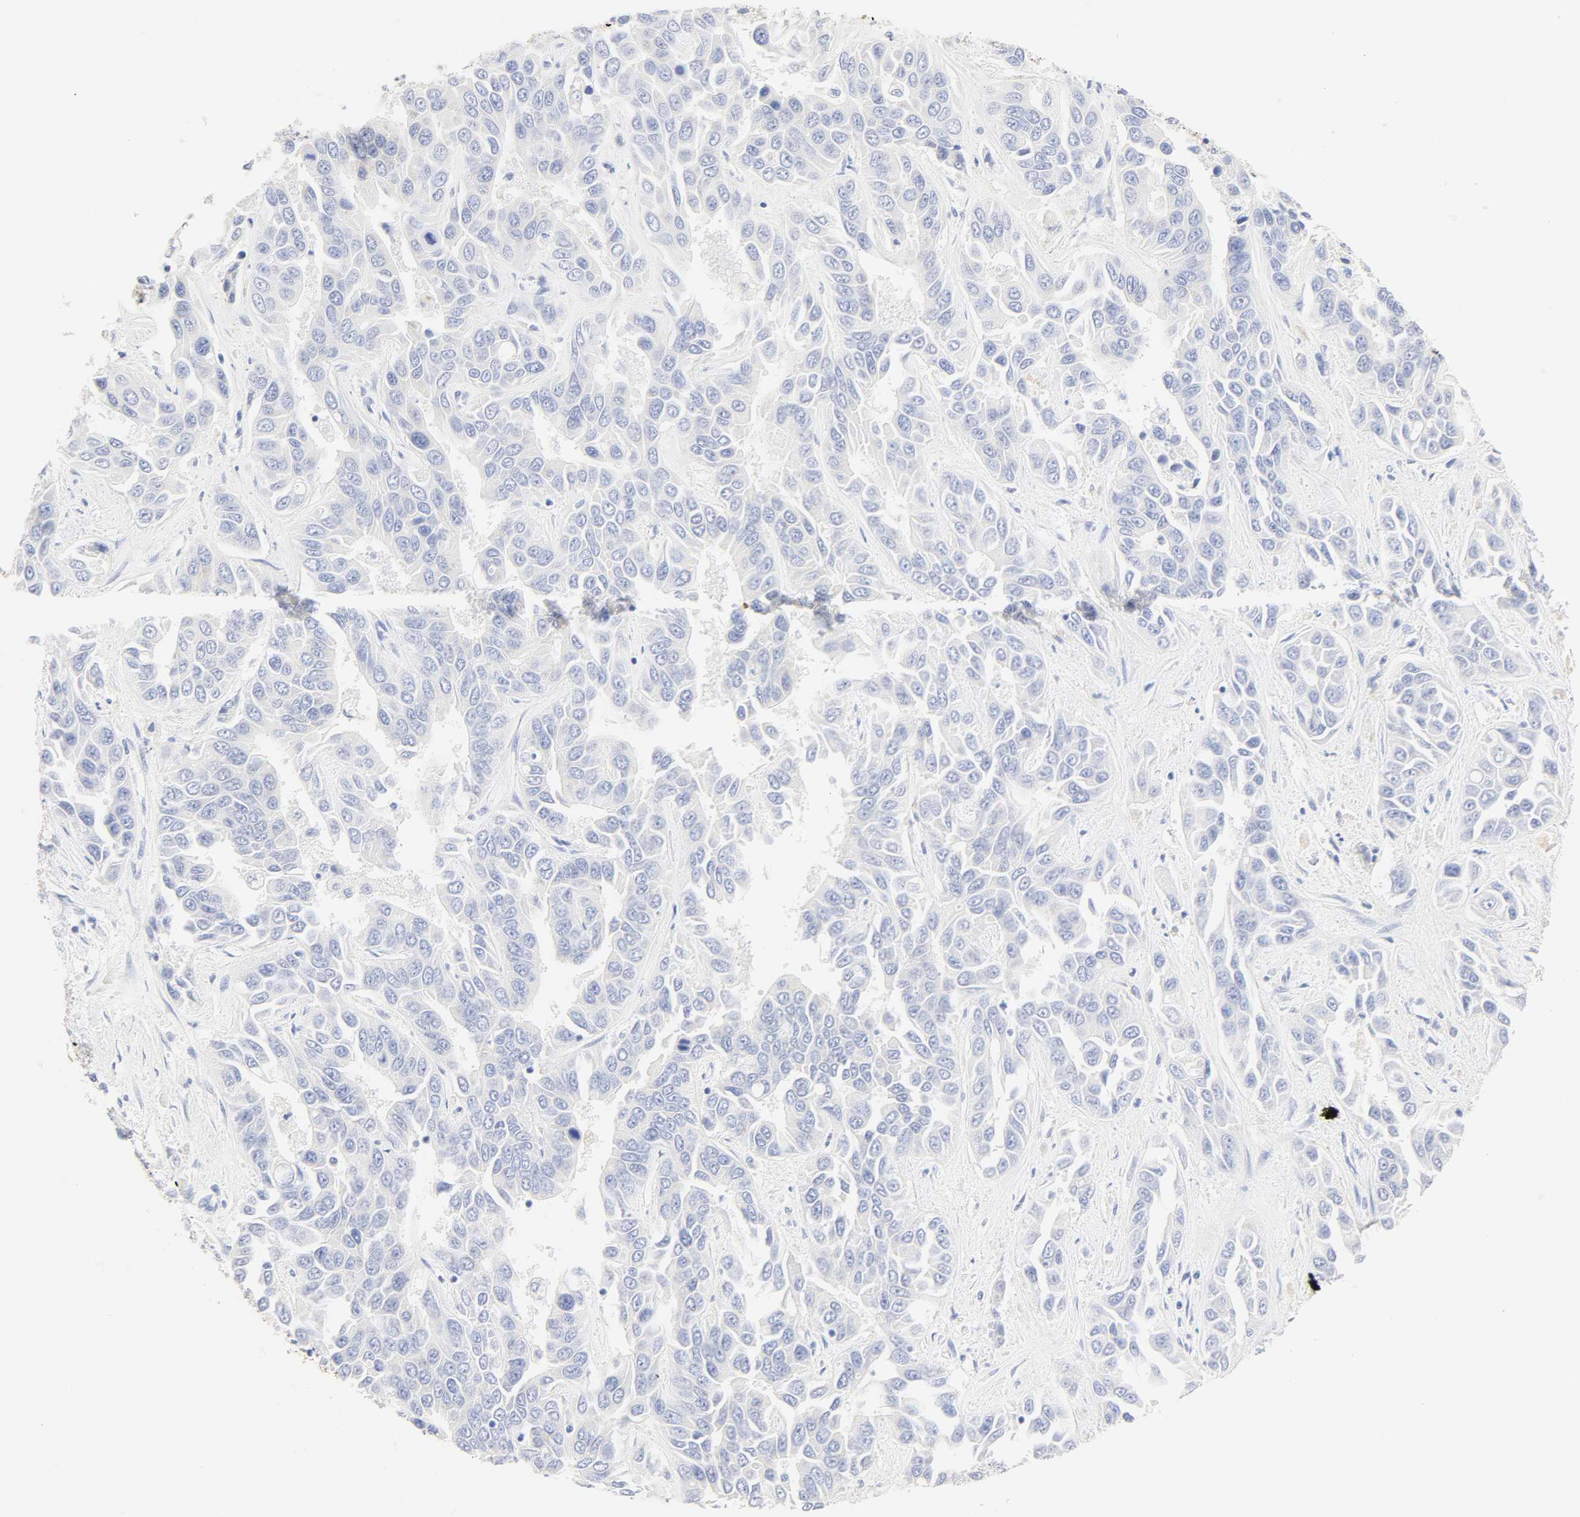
{"staining": {"intensity": "negative", "quantity": "none", "location": "none"}, "tissue": "liver cancer", "cell_type": "Tumor cells", "image_type": "cancer", "snomed": [{"axis": "morphology", "description": "Cholangiocarcinoma"}, {"axis": "topography", "description": "Liver"}], "caption": "Liver cholangiocarcinoma stained for a protein using IHC shows no expression tumor cells.", "gene": "SLCO1B3", "patient": {"sex": "female", "age": 52}}